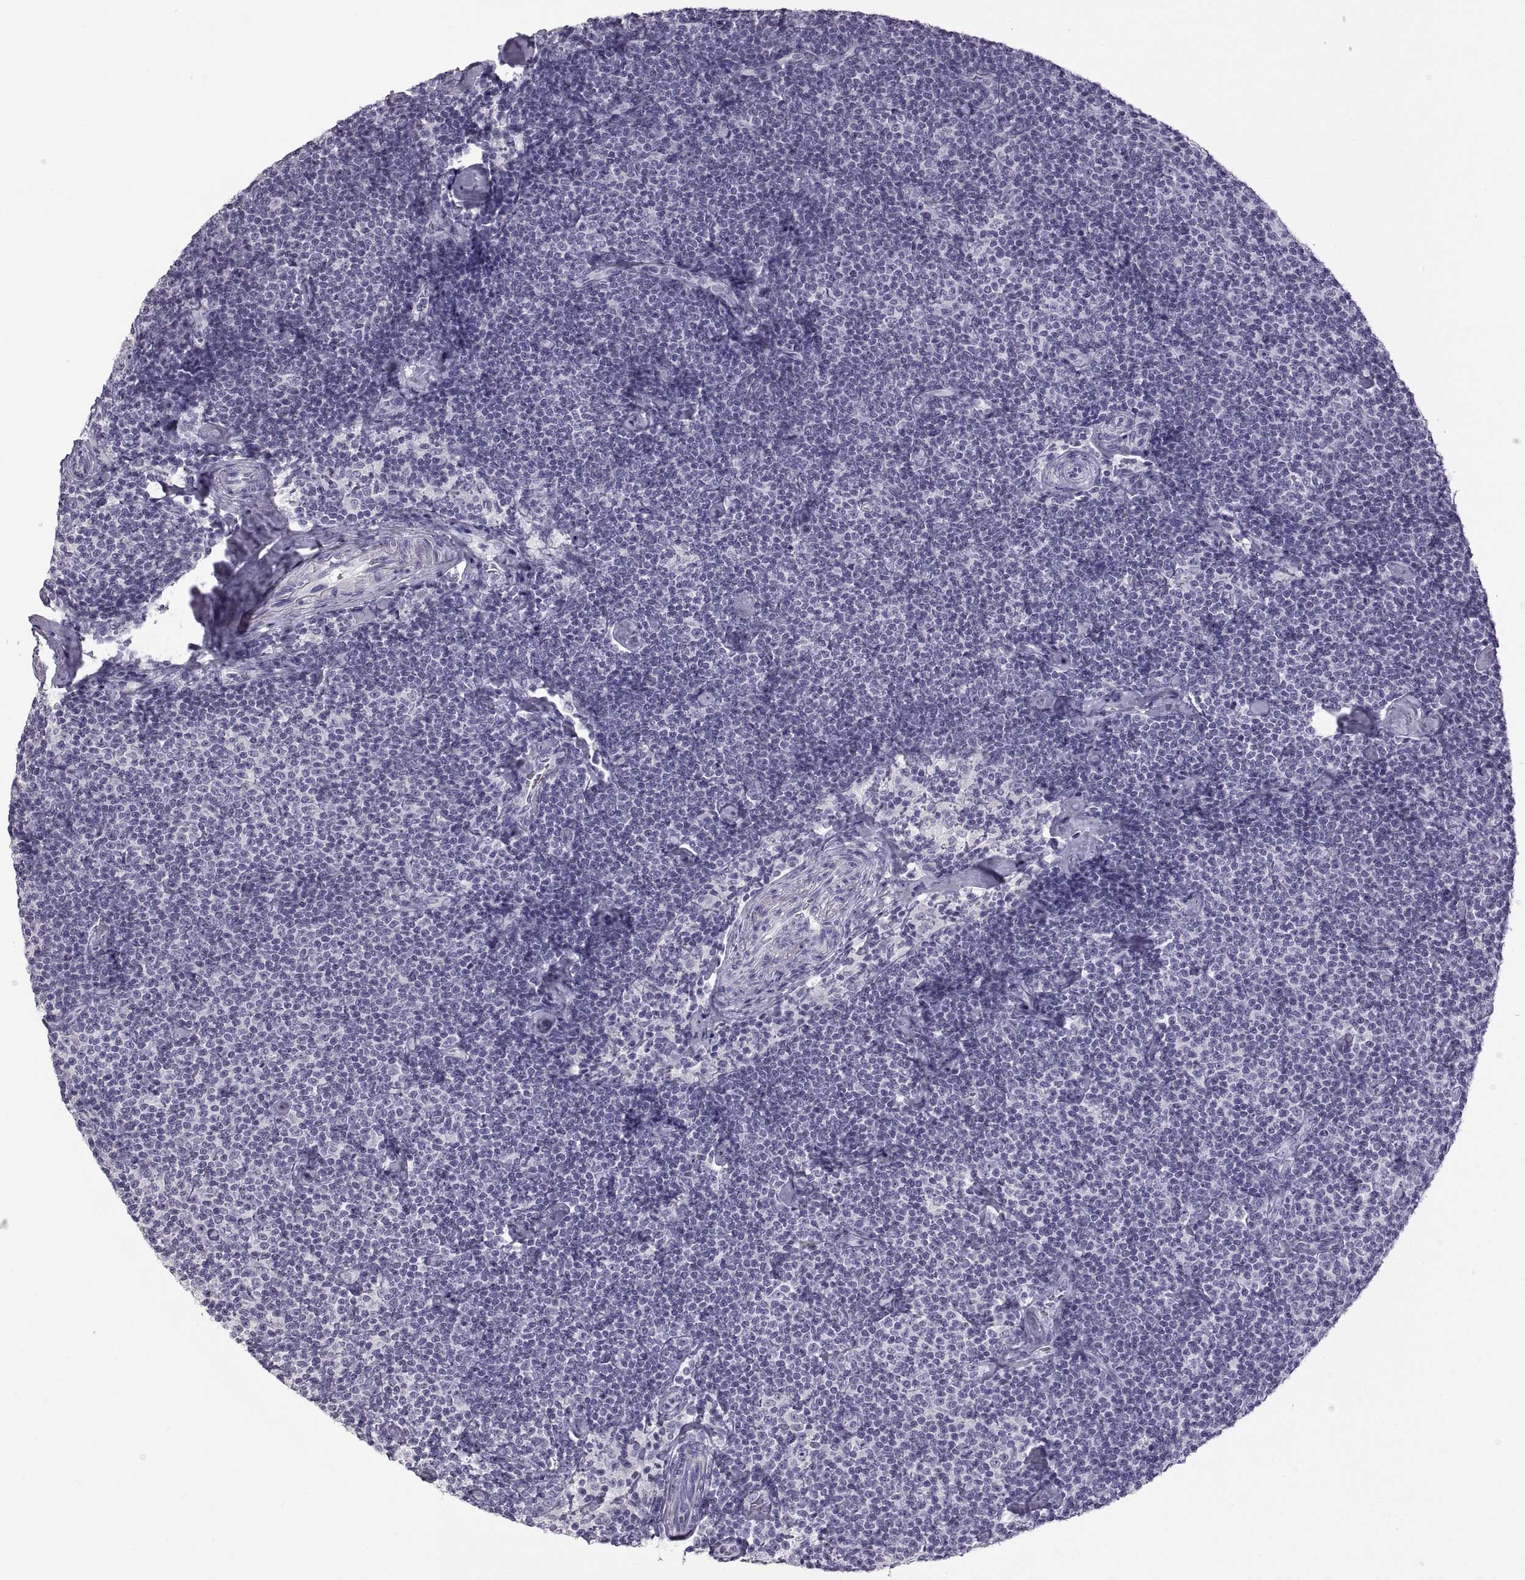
{"staining": {"intensity": "negative", "quantity": "none", "location": "none"}, "tissue": "lymphoma", "cell_type": "Tumor cells", "image_type": "cancer", "snomed": [{"axis": "morphology", "description": "Malignant lymphoma, non-Hodgkin's type, Low grade"}, {"axis": "topography", "description": "Lymph node"}], "caption": "High magnification brightfield microscopy of low-grade malignant lymphoma, non-Hodgkin's type stained with DAB (brown) and counterstained with hematoxylin (blue): tumor cells show no significant staining.", "gene": "RDM1", "patient": {"sex": "male", "age": 81}}